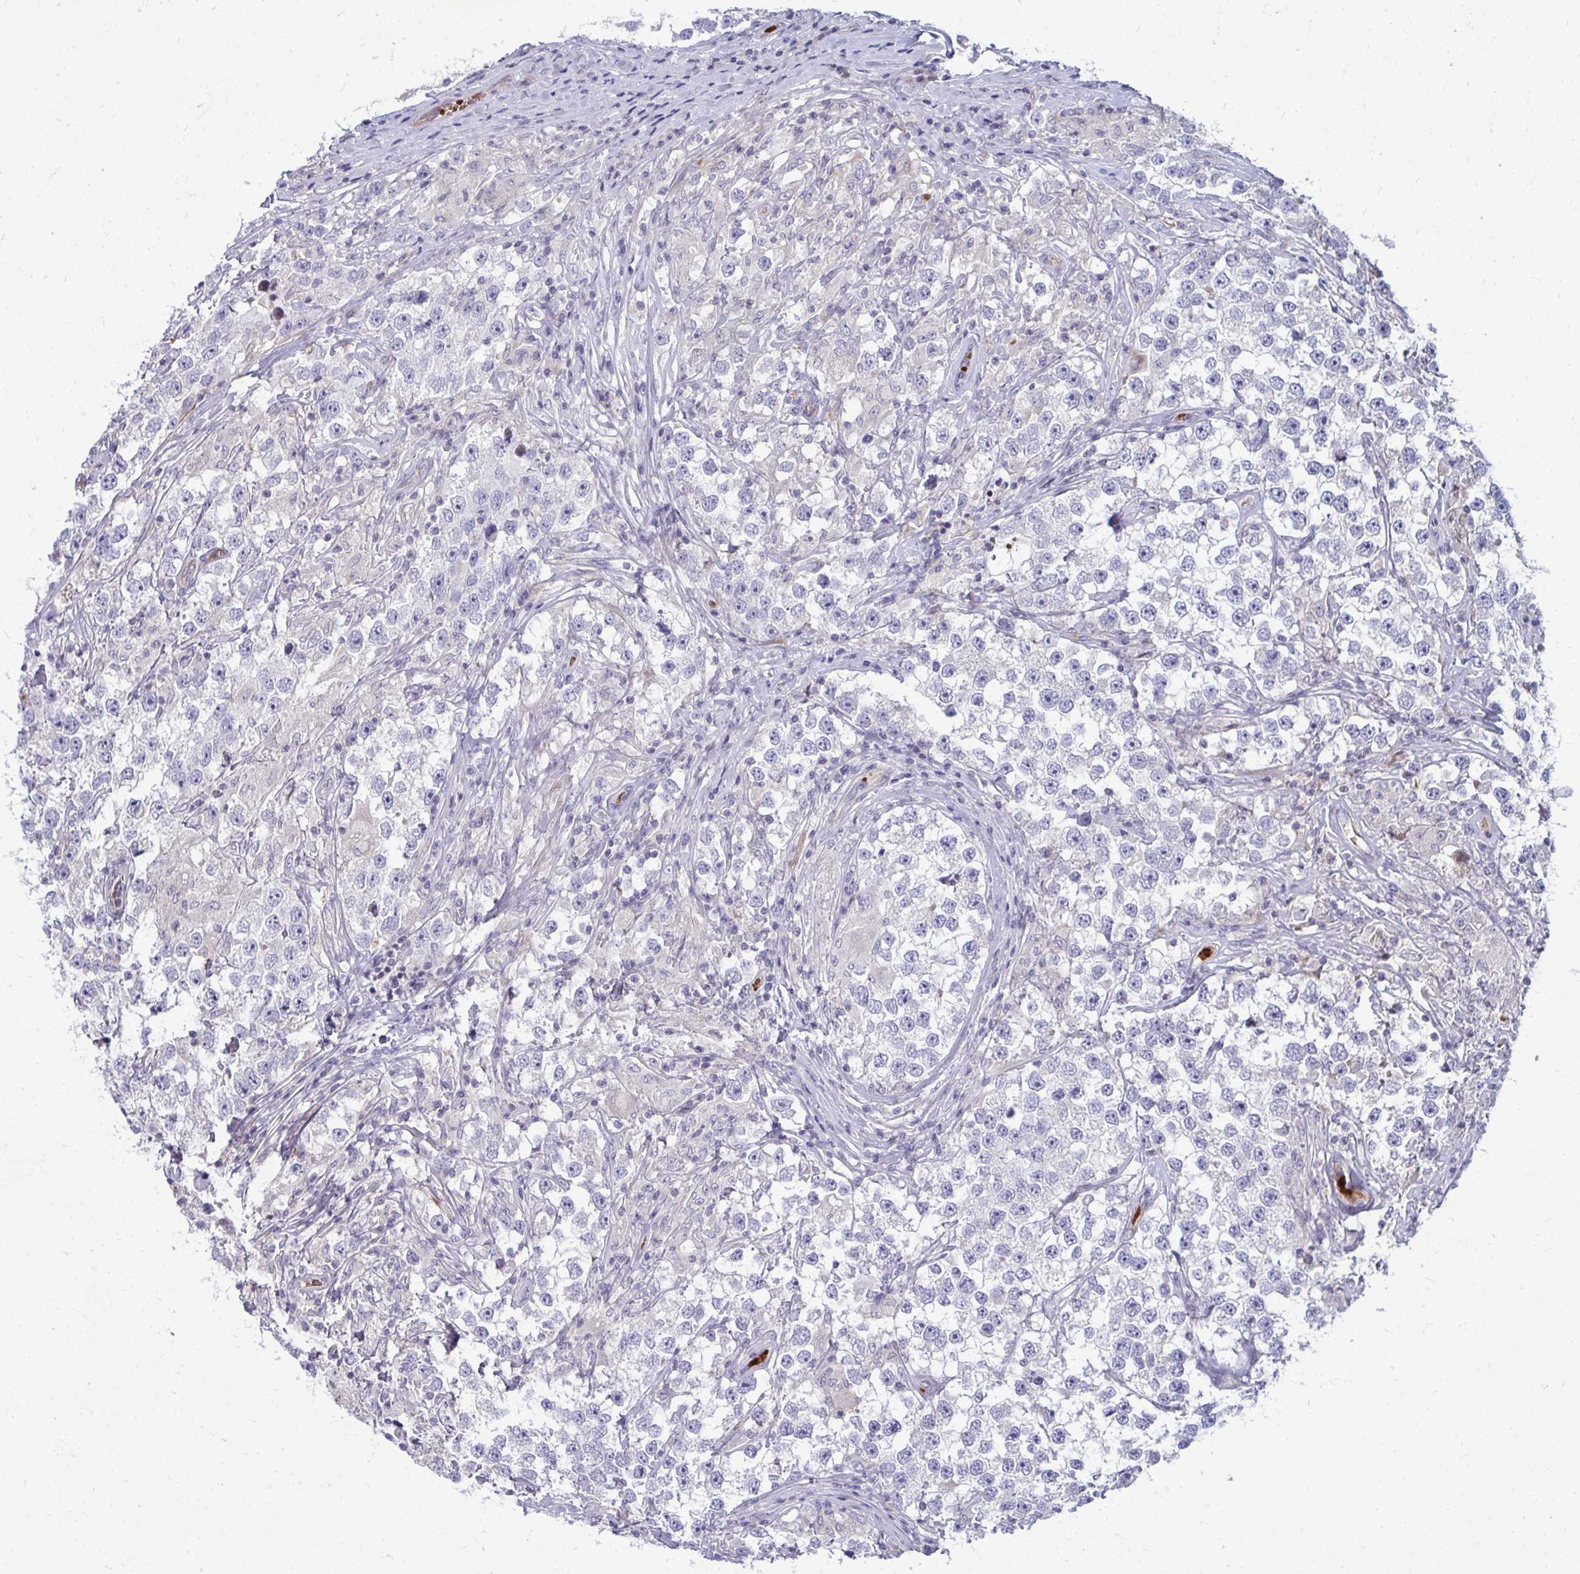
{"staining": {"intensity": "negative", "quantity": "none", "location": "none"}, "tissue": "testis cancer", "cell_type": "Tumor cells", "image_type": "cancer", "snomed": [{"axis": "morphology", "description": "Seminoma, NOS"}, {"axis": "topography", "description": "Testis"}], "caption": "Testis seminoma was stained to show a protein in brown. There is no significant positivity in tumor cells.", "gene": "SLC14A1", "patient": {"sex": "male", "age": 46}}